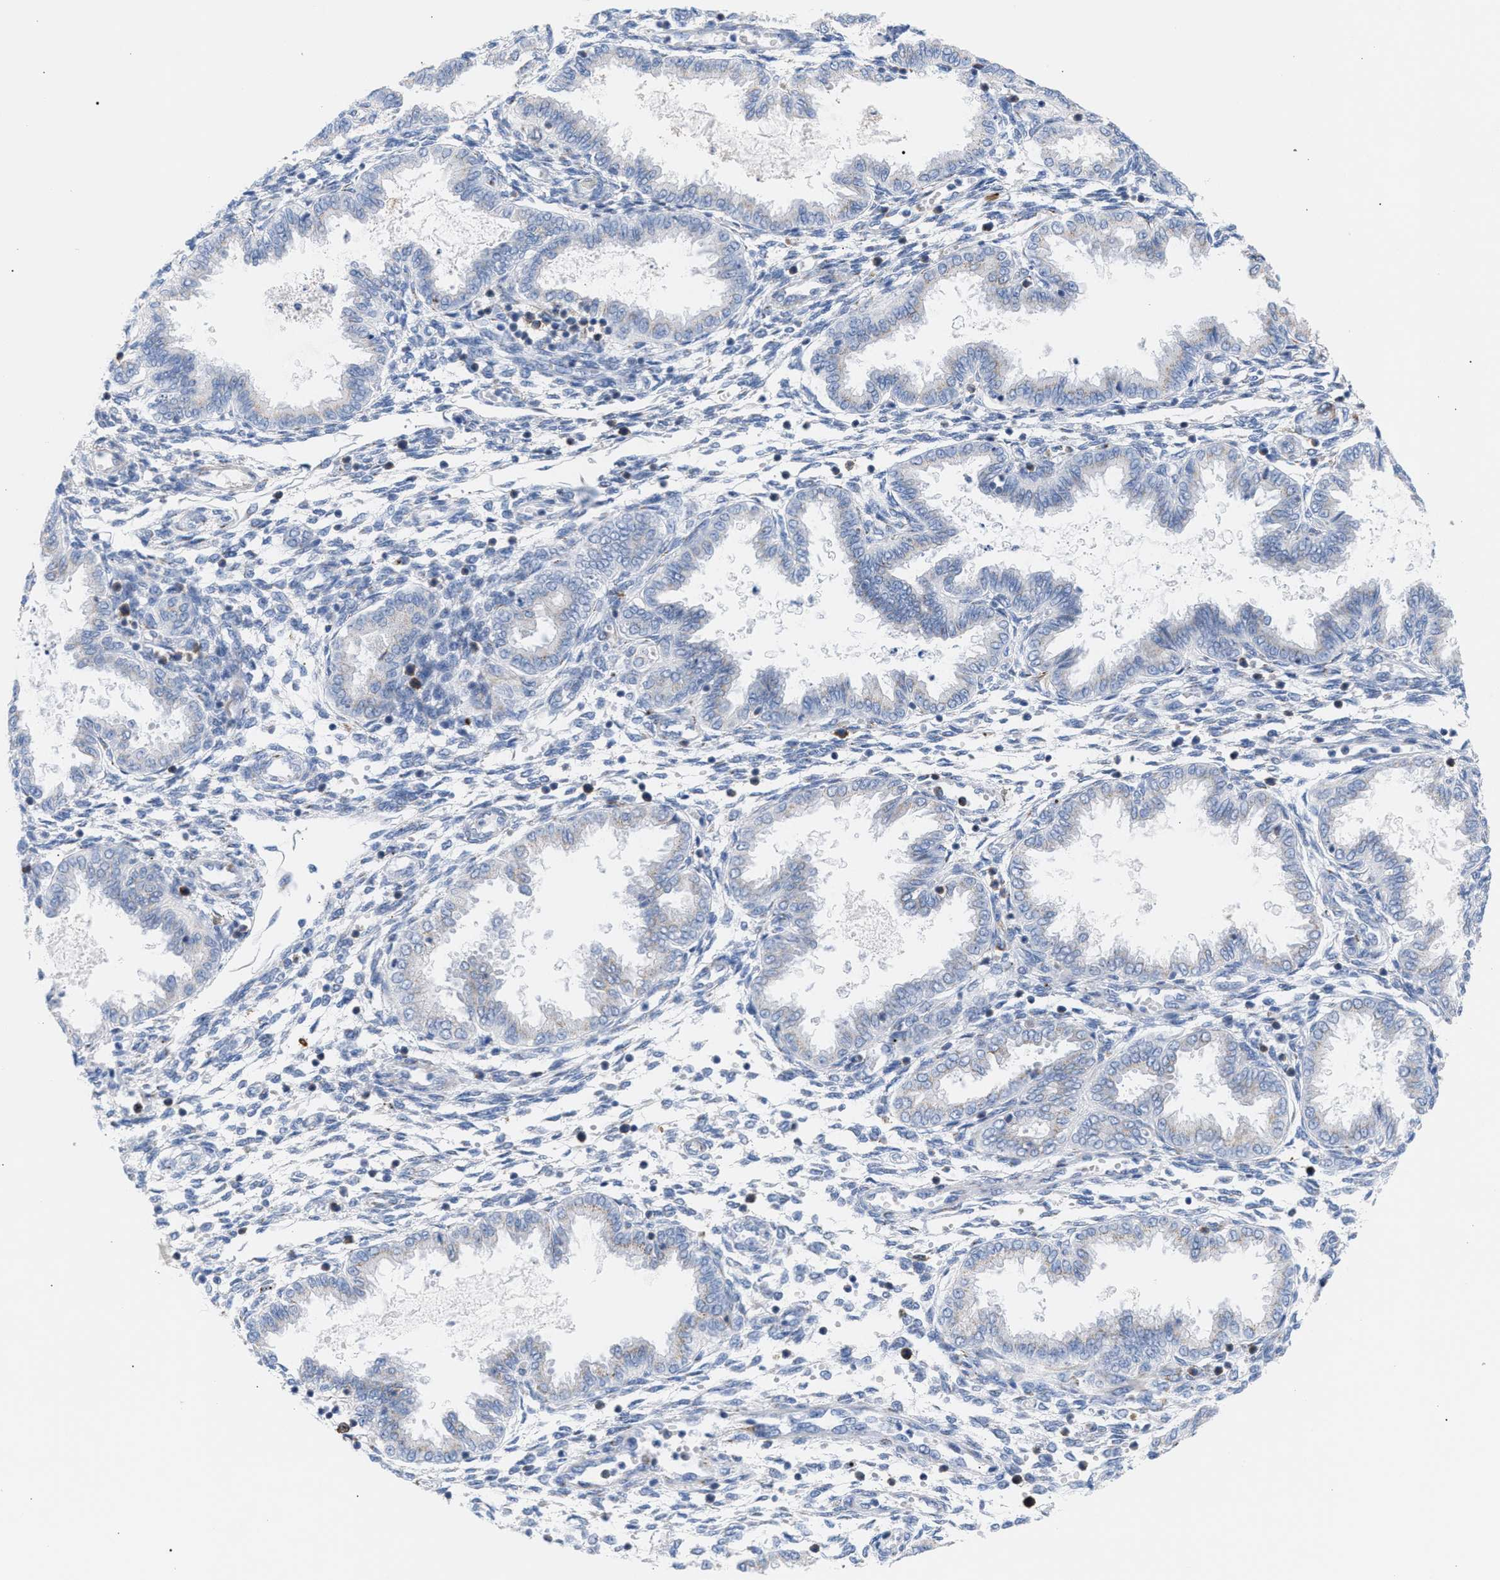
{"staining": {"intensity": "moderate", "quantity": "<25%", "location": "cytoplasmic/membranous"}, "tissue": "endometrium", "cell_type": "Cells in endometrial stroma", "image_type": "normal", "snomed": [{"axis": "morphology", "description": "Normal tissue, NOS"}, {"axis": "topography", "description": "Endometrium"}], "caption": "Cells in endometrial stroma display low levels of moderate cytoplasmic/membranous expression in about <25% of cells in unremarkable human endometrium. Using DAB (3,3'-diaminobenzidine) (brown) and hematoxylin (blue) stains, captured at high magnification using brightfield microscopy.", "gene": "TACC3", "patient": {"sex": "female", "age": 33}}